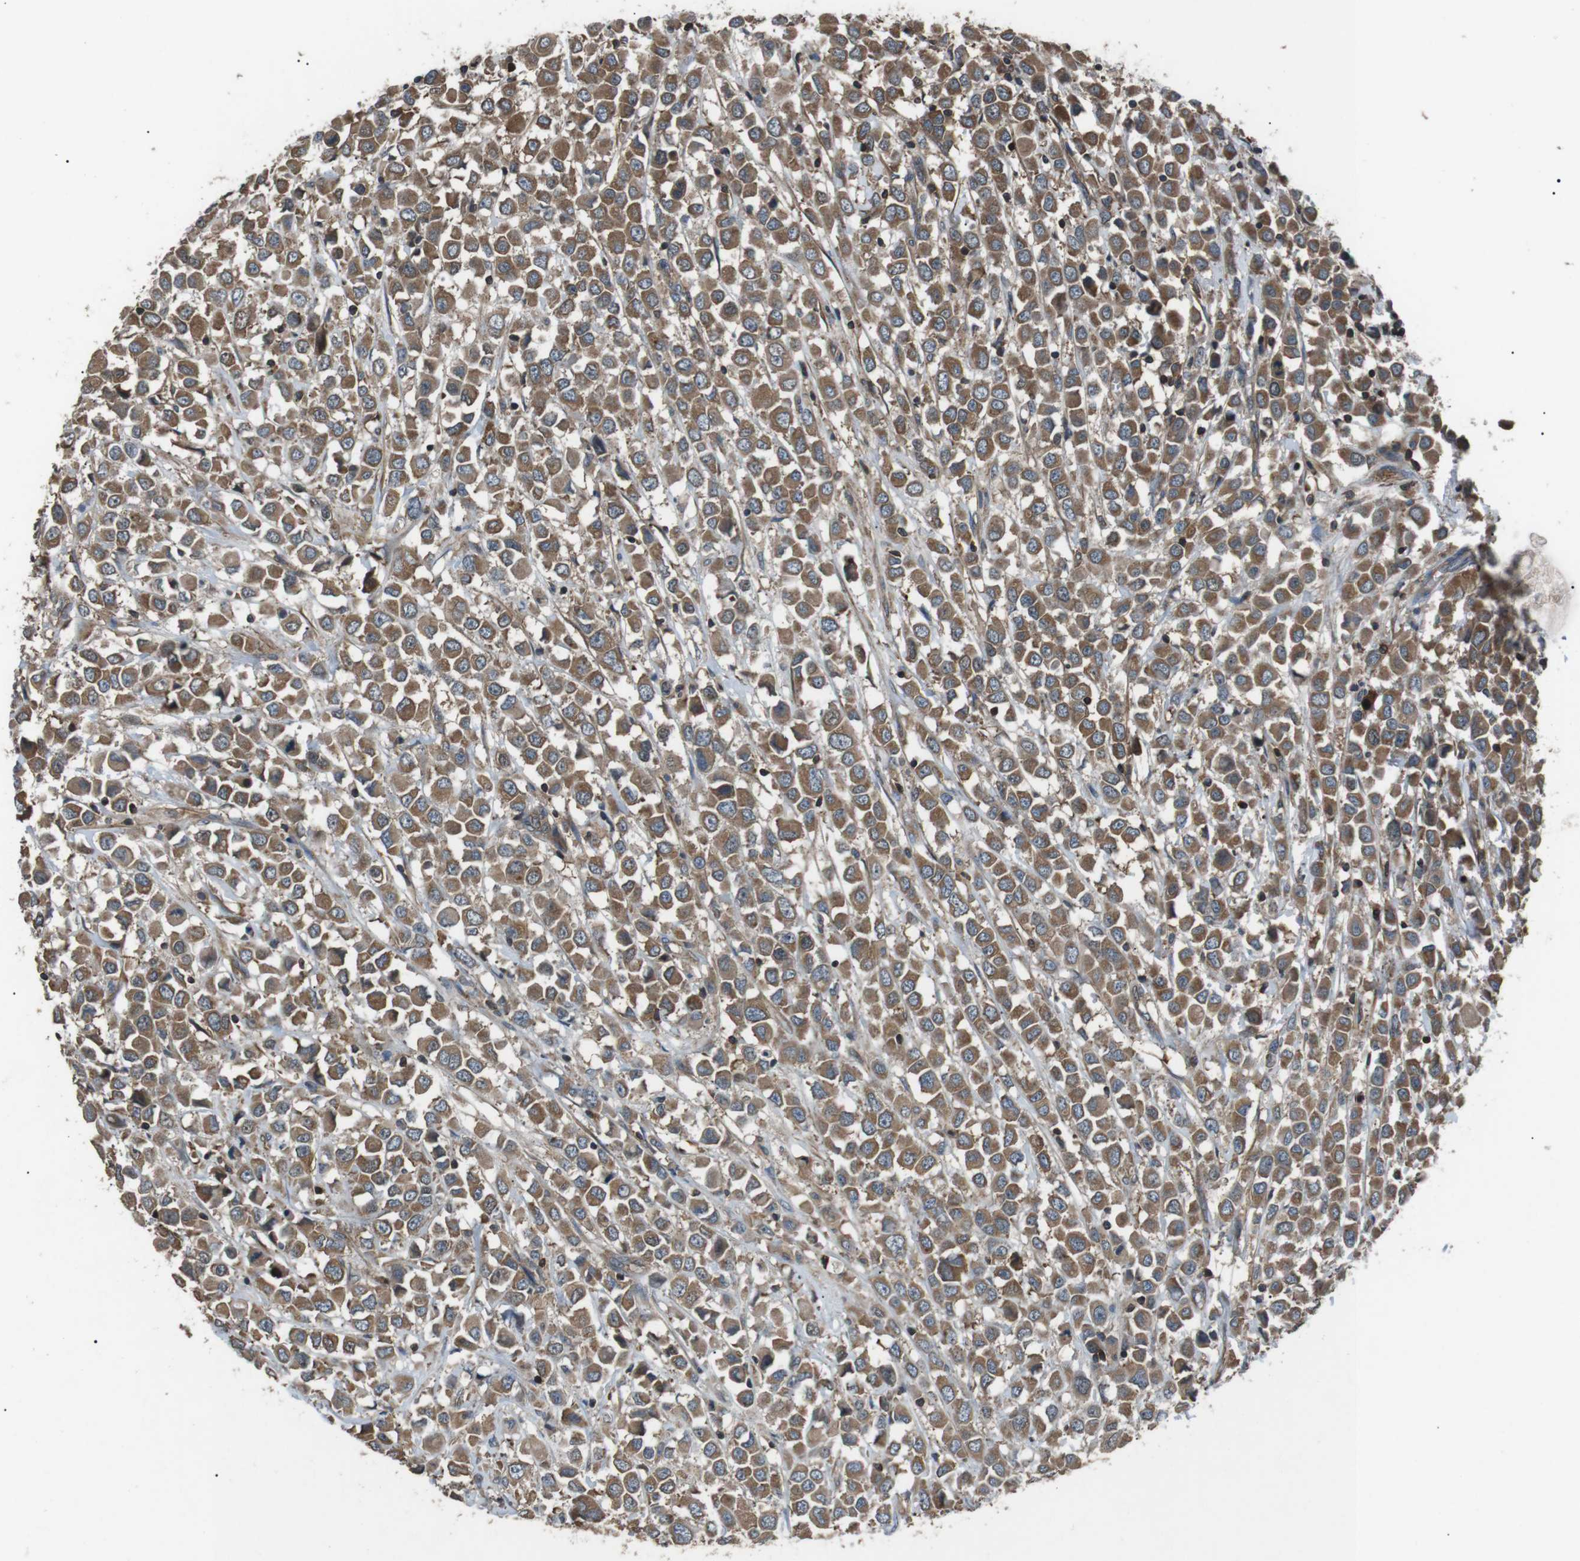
{"staining": {"intensity": "moderate", "quantity": ">75%", "location": "cytoplasmic/membranous"}, "tissue": "breast cancer", "cell_type": "Tumor cells", "image_type": "cancer", "snomed": [{"axis": "morphology", "description": "Duct carcinoma"}, {"axis": "topography", "description": "Breast"}], "caption": "Tumor cells display moderate cytoplasmic/membranous staining in approximately >75% of cells in breast cancer.", "gene": "GPR161", "patient": {"sex": "female", "age": 61}}